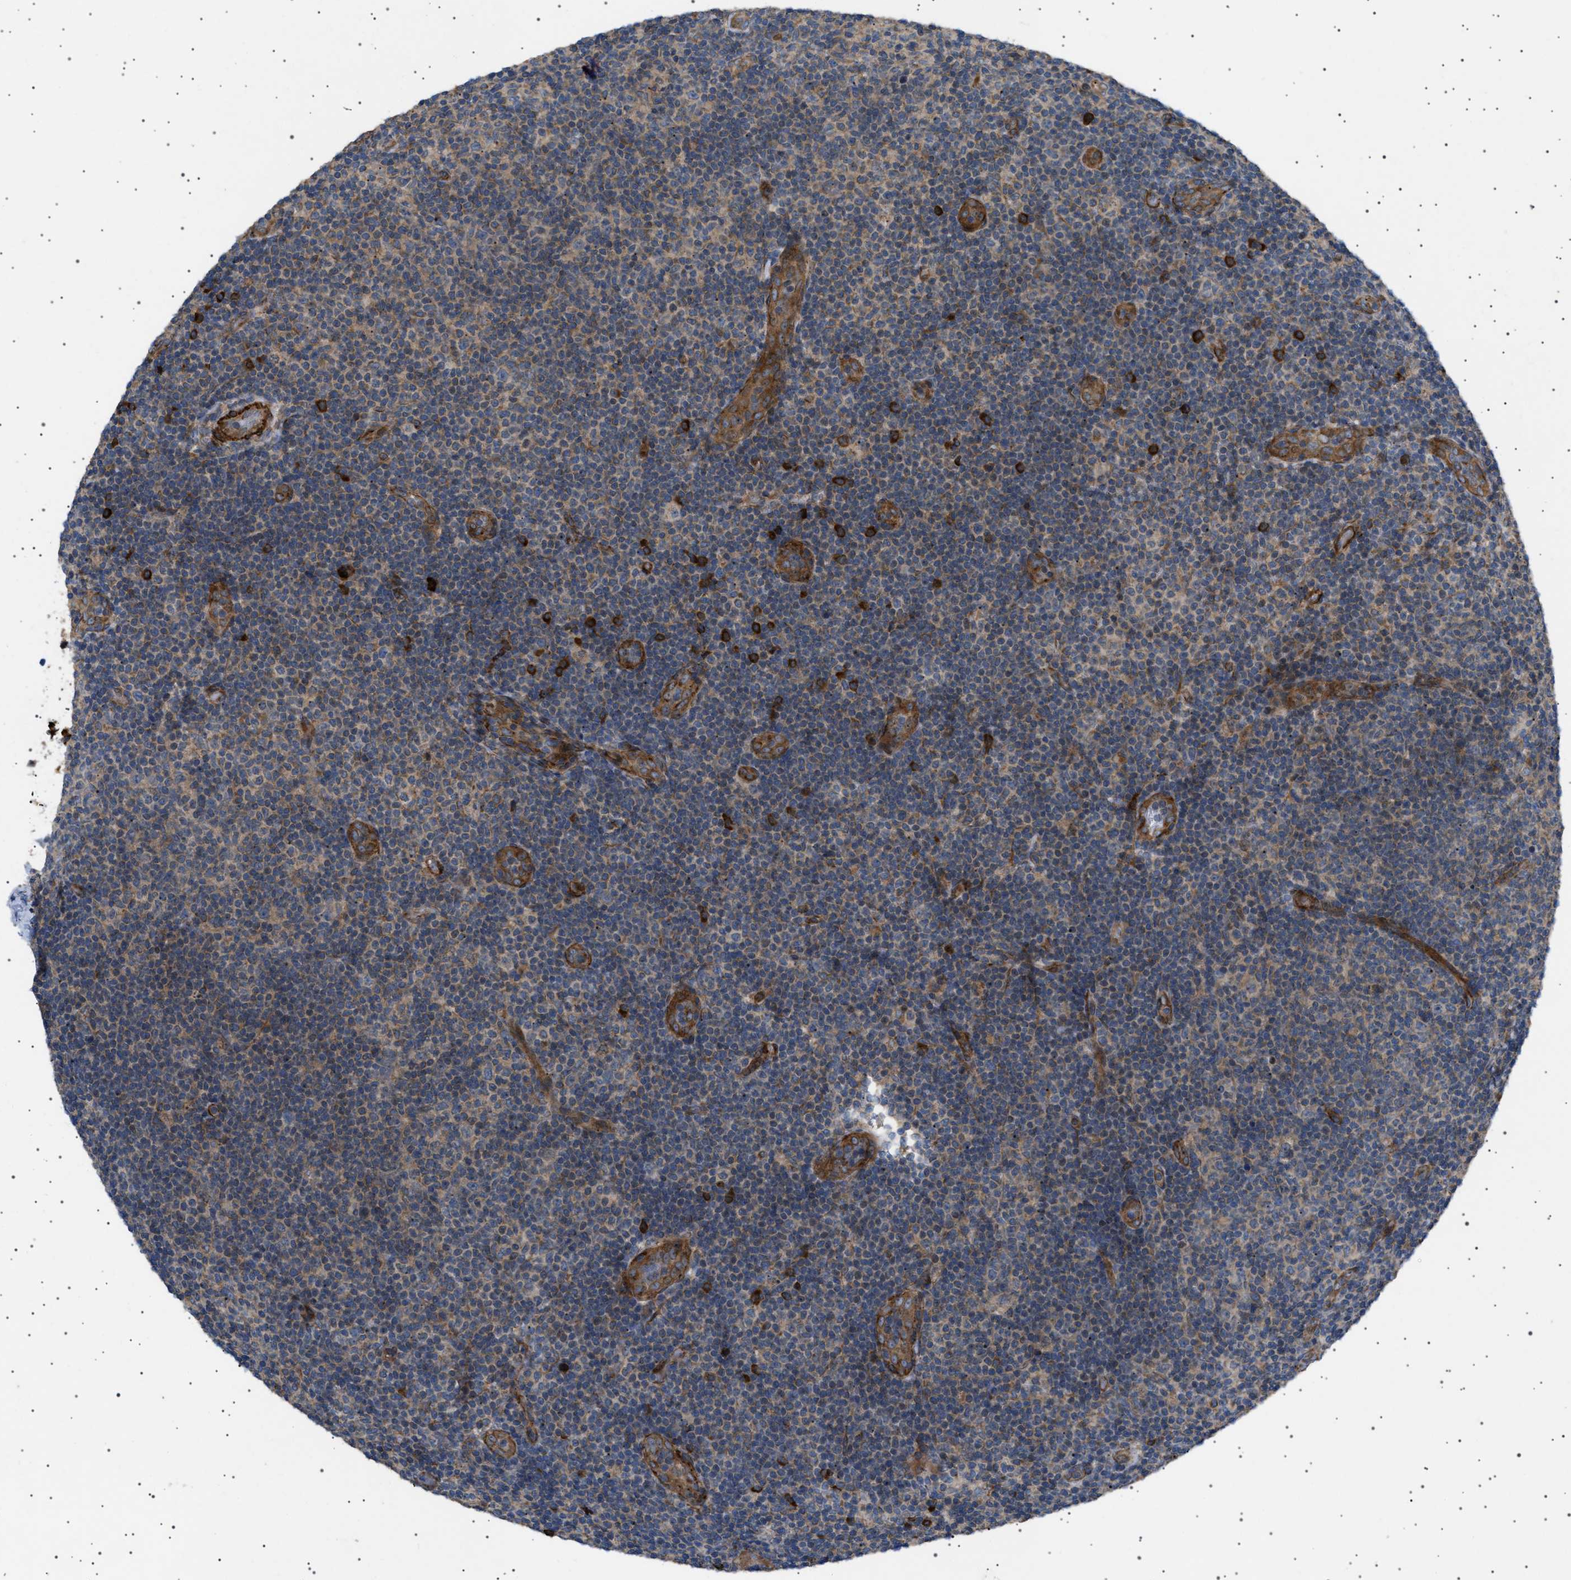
{"staining": {"intensity": "strong", "quantity": "<25%", "location": "cytoplasmic/membranous"}, "tissue": "lymphoma", "cell_type": "Tumor cells", "image_type": "cancer", "snomed": [{"axis": "morphology", "description": "Malignant lymphoma, non-Hodgkin's type, Low grade"}, {"axis": "topography", "description": "Lymph node"}], "caption": "An image of lymphoma stained for a protein displays strong cytoplasmic/membranous brown staining in tumor cells.", "gene": "CCDC186", "patient": {"sex": "male", "age": 83}}